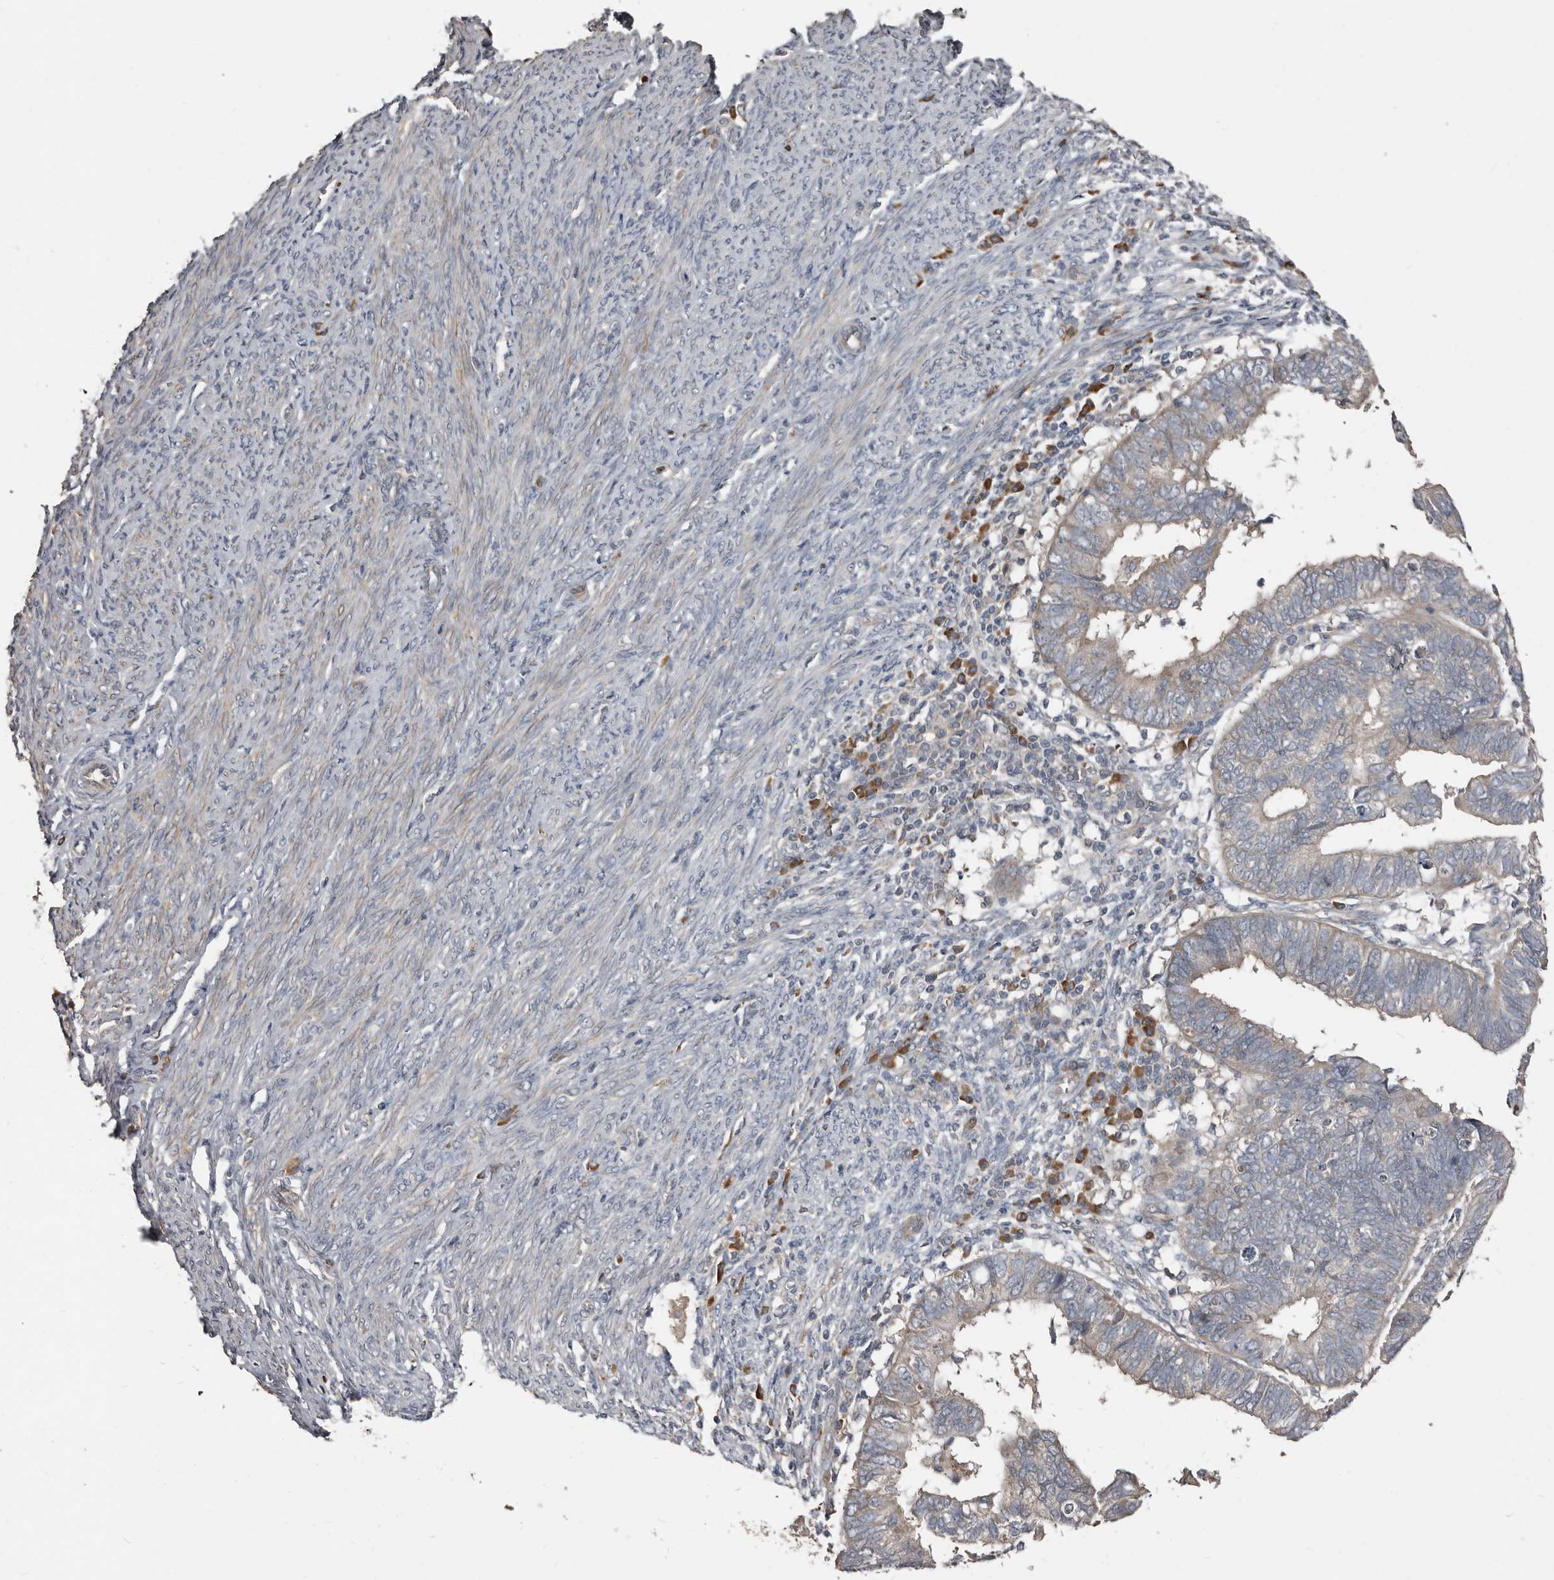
{"staining": {"intensity": "moderate", "quantity": "25%-75%", "location": "cytoplasmic/membranous"}, "tissue": "endometrial cancer", "cell_type": "Tumor cells", "image_type": "cancer", "snomed": [{"axis": "morphology", "description": "Adenocarcinoma, NOS"}, {"axis": "topography", "description": "Uterus"}], "caption": "There is medium levels of moderate cytoplasmic/membranous expression in tumor cells of adenocarcinoma (endometrial), as demonstrated by immunohistochemical staining (brown color).", "gene": "AKNAD1", "patient": {"sex": "female", "age": 77}}